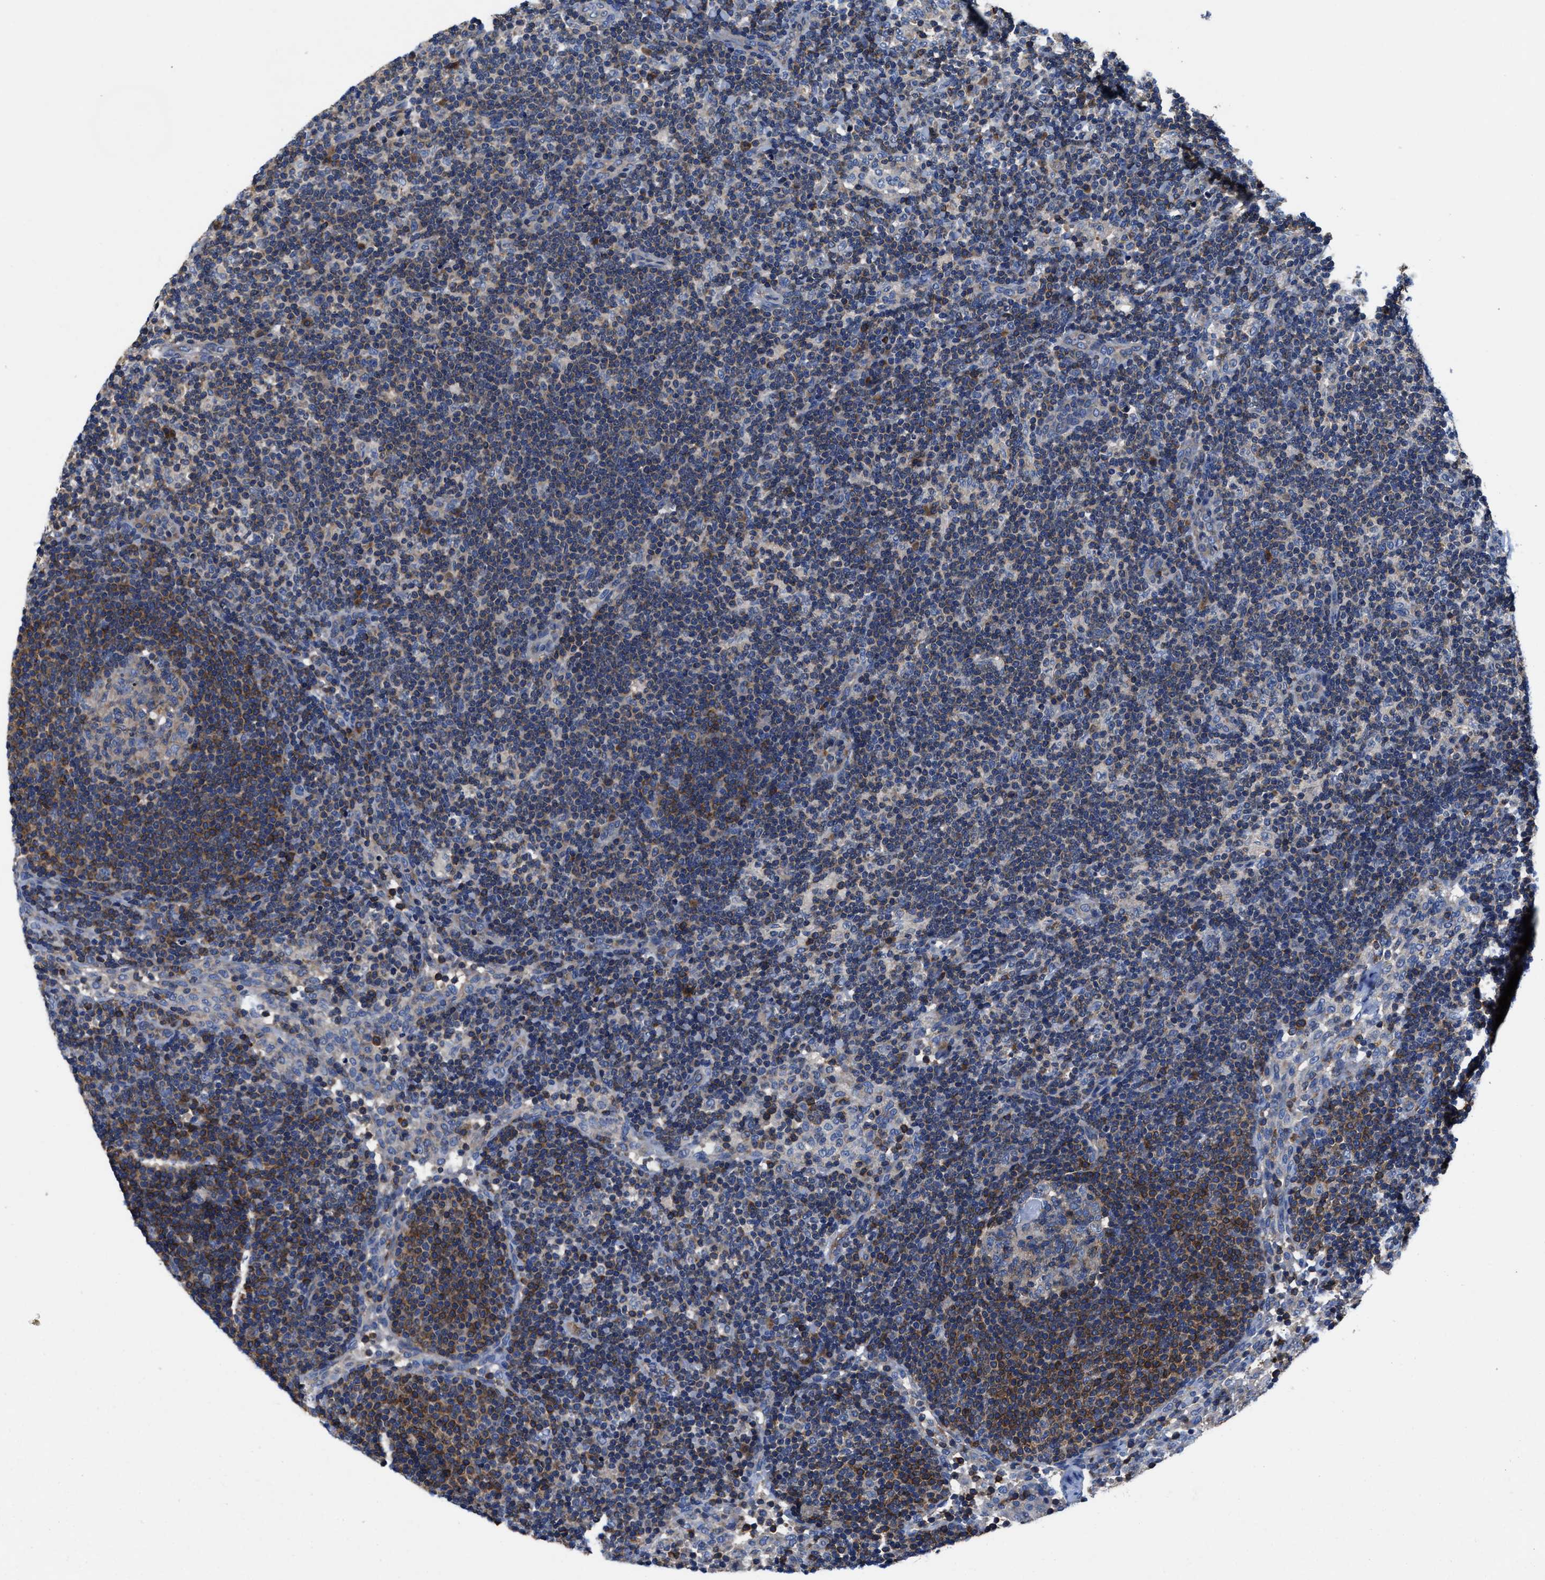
{"staining": {"intensity": "strong", "quantity": "<25%", "location": "cytoplasmic/membranous"}, "tissue": "lymph node", "cell_type": "Germinal center cells", "image_type": "normal", "snomed": [{"axis": "morphology", "description": "Normal tissue, NOS"}, {"axis": "morphology", "description": "Carcinoid, malignant, NOS"}, {"axis": "topography", "description": "Lymph node"}], "caption": "Strong cytoplasmic/membranous expression for a protein is identified in approximately <25% of germinal center cells of benign lymph node using immunohistochemistry.", "gene": "PHLPP1", "patient": {"sex": "male", "age": 47}}